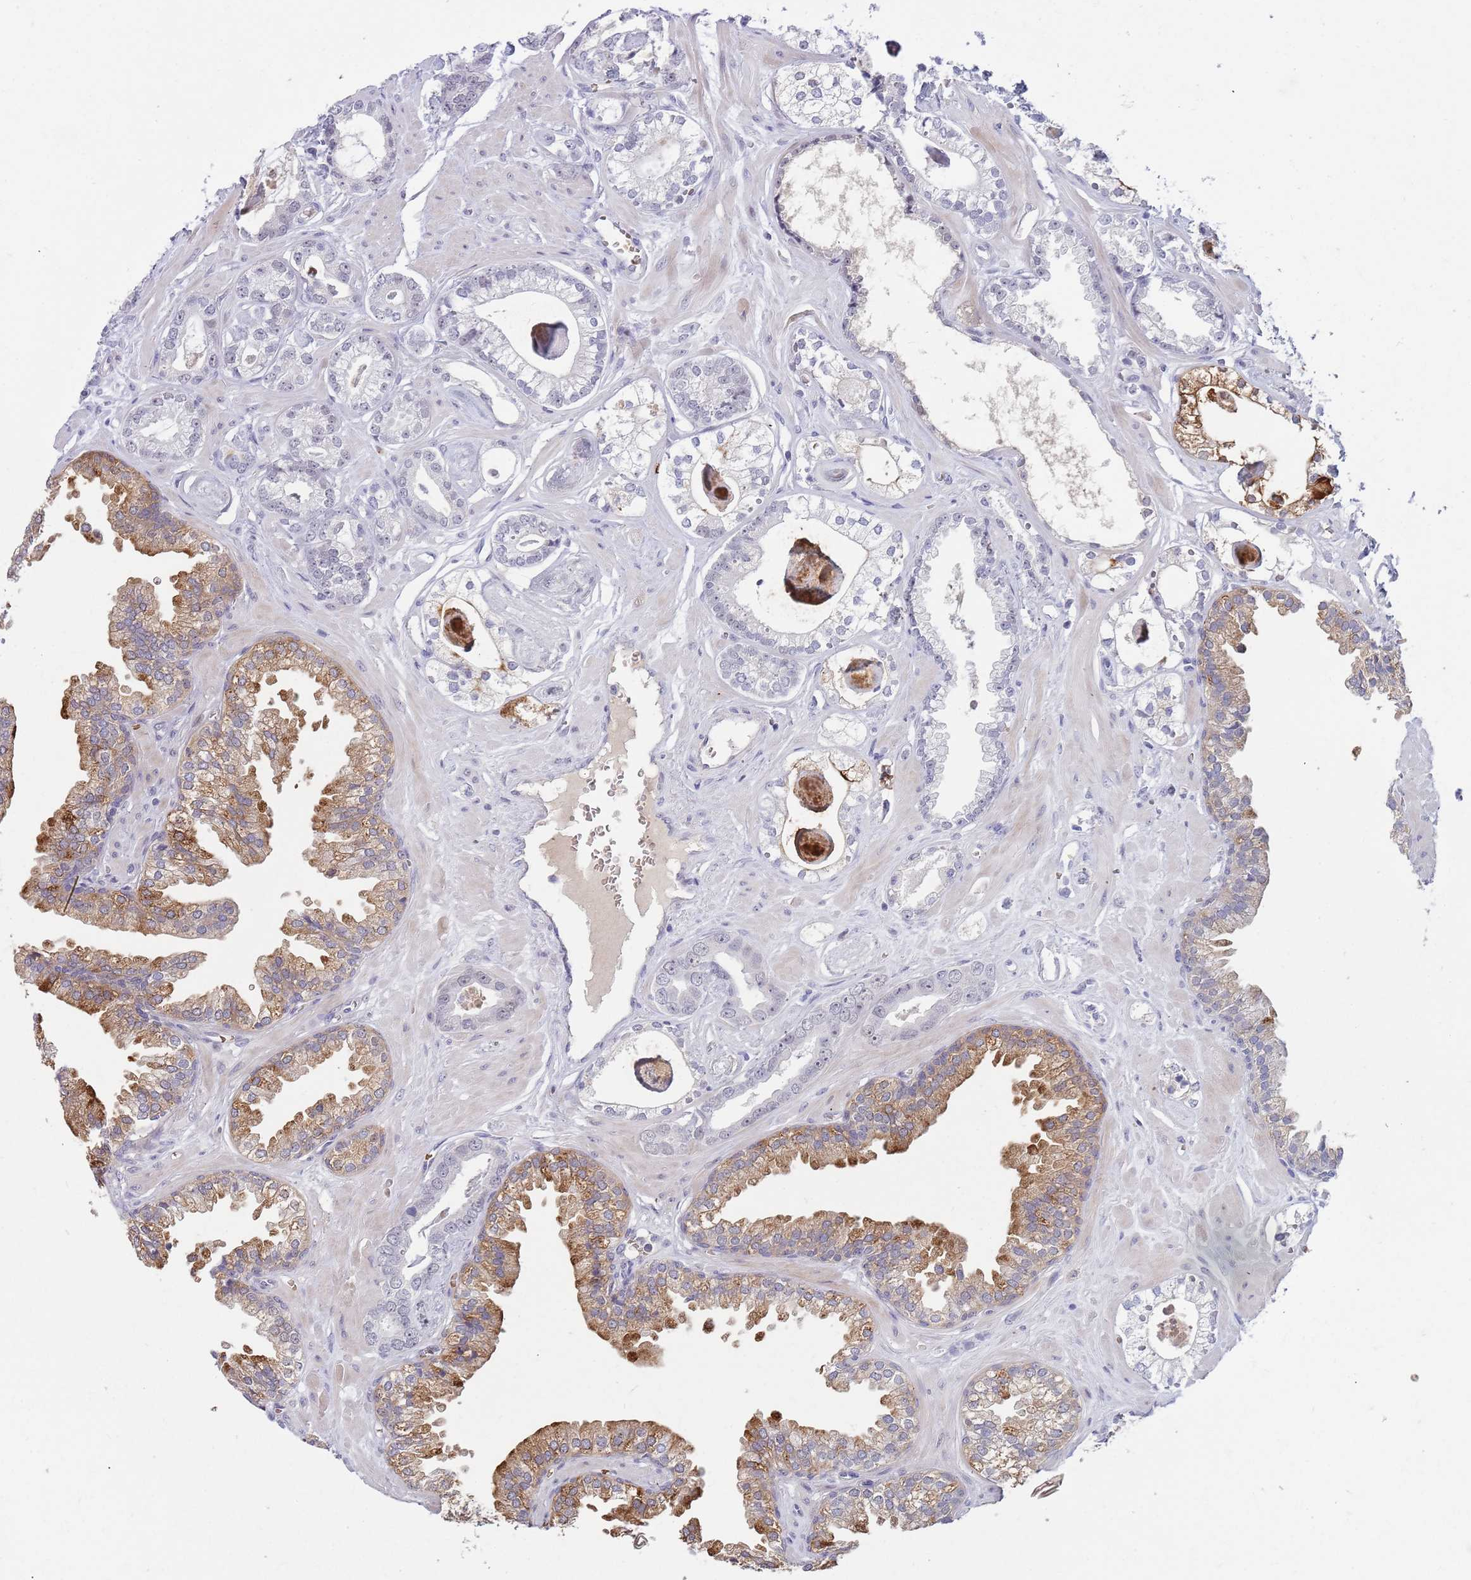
{"staining": {"intensity": "weak", "quantity": "<25%", "location": "nuclear"}, "tissue": "prostate cancer", "cell_type": "Tumor cells", "image_type": "cancer", "snomed": [{"axis": "morphology", "description": "Adenocarcinoma, Low grade"}, {"axis": "topography", "description": "Prostate"}], "caption": "This is an immunohistochemistry (IHC) micrograph of human low-grade adenocarcinoma (prostate). There is no expression in tumor cells.", "gene": "LYPD6B", "patient": {"sex": "male", "age": 60}}